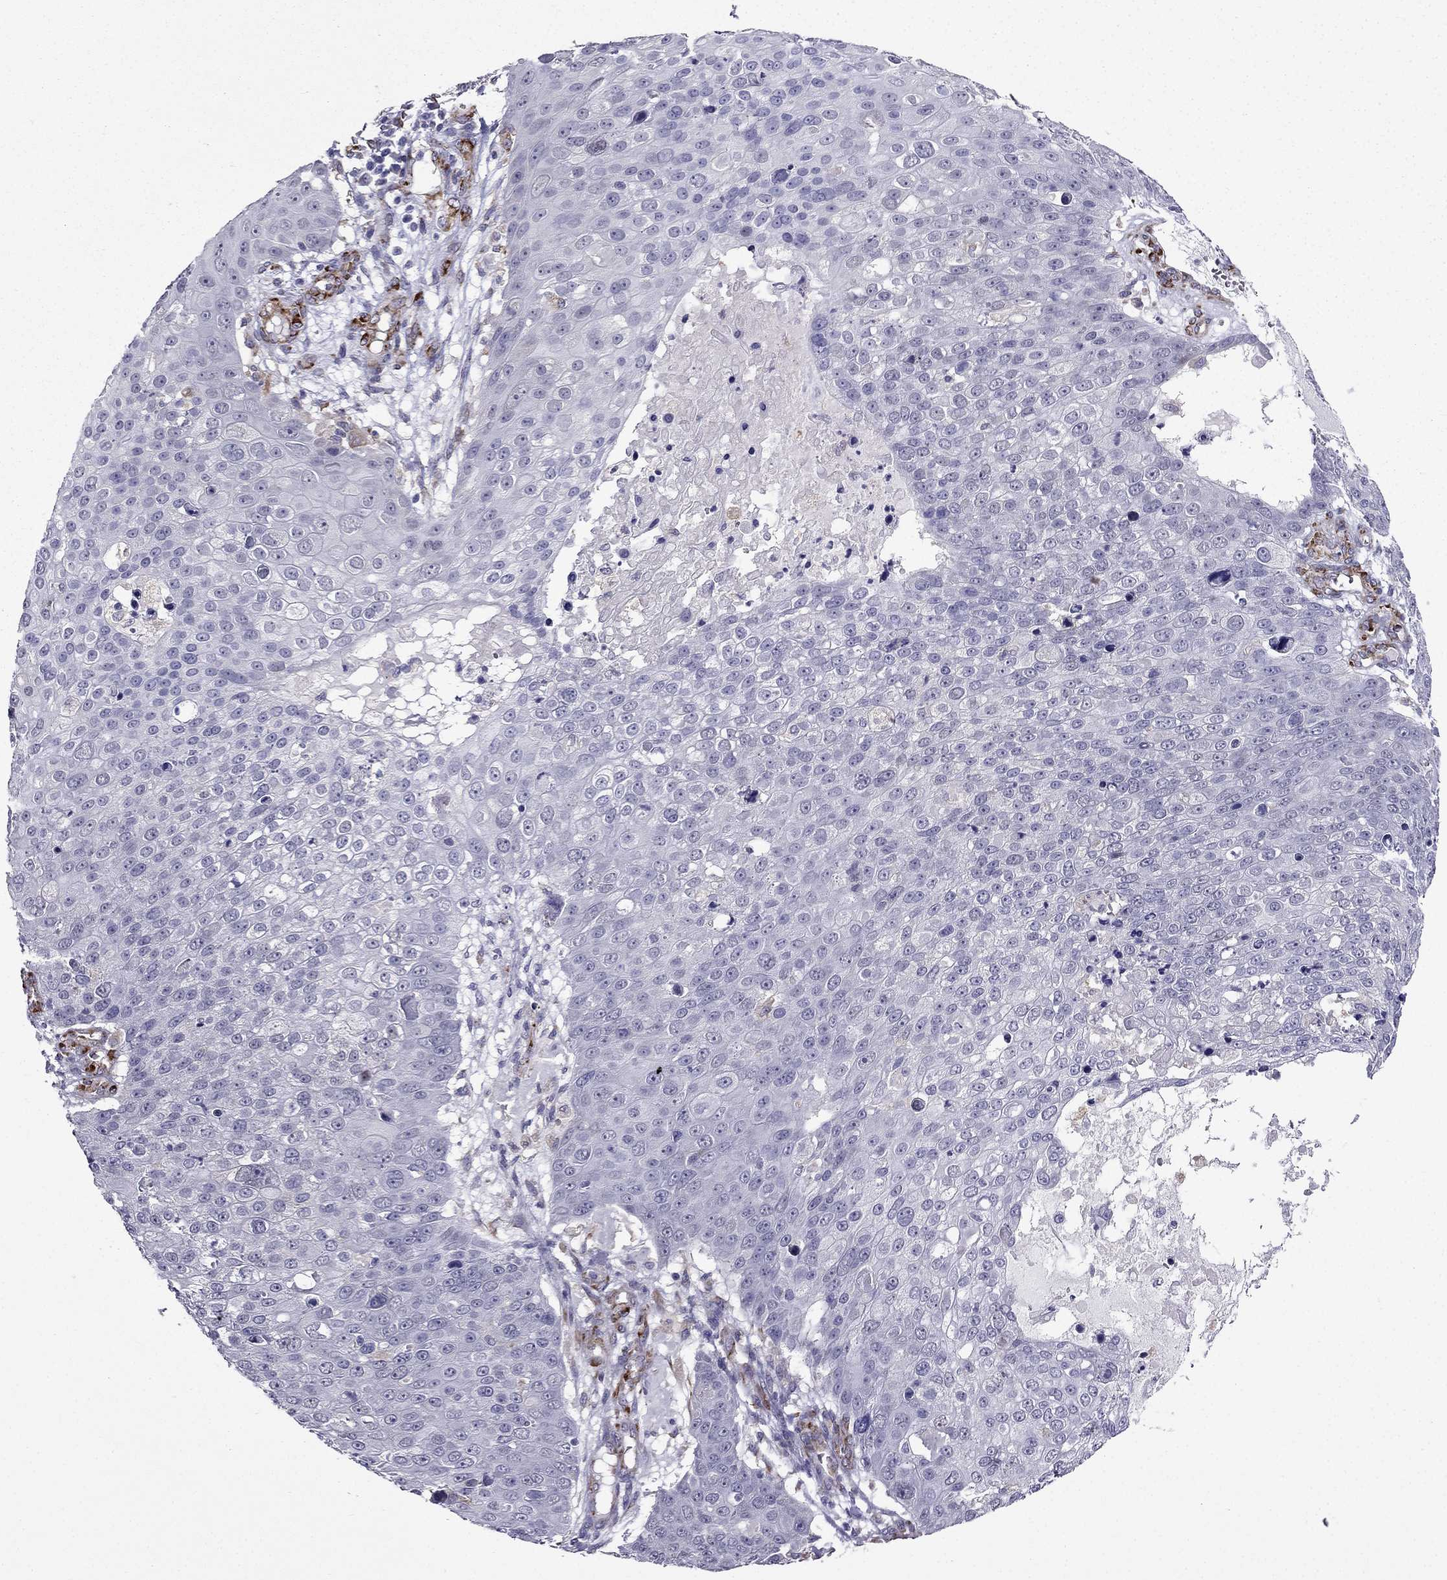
{"staining": {"intensity": "negative", "quantity": "none", "location": "none"}, "tissue": "skin cancer", "cell_type": "Tumor cells", "image_type": "cancer", "snomed": [{"axis": "morphology", "description": "Squamous cell carcinoma, NOS"}, {"axis": "topography", "description": "Skin"}], "caption": "Protein analysis of skin squamous cell carcinoma demonstrates no significant positivity in tumor cells.", "gene": "IKBIP", "patient": {"sex": "male", "age": 71}}